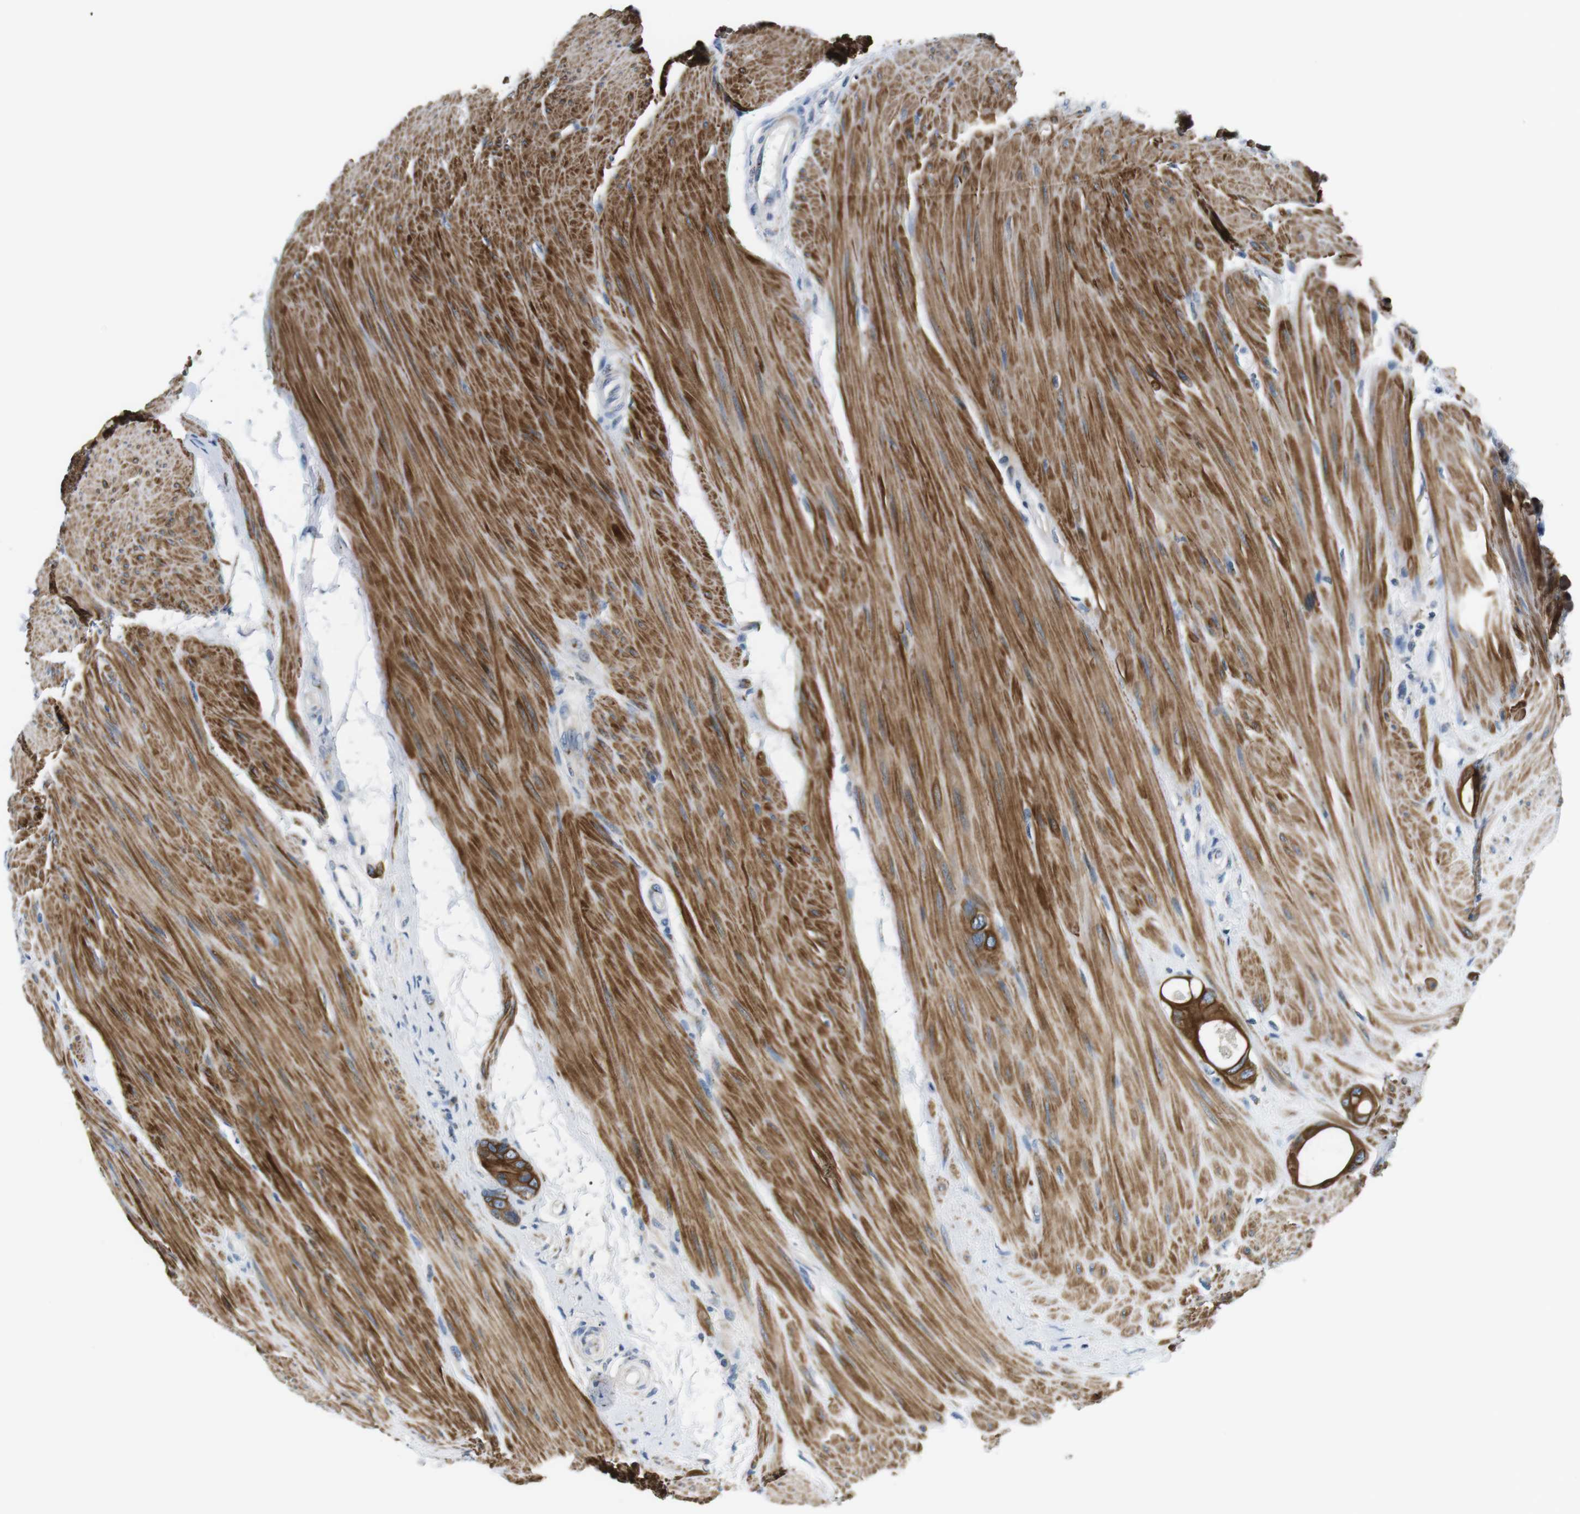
{"staining": {"intensity": "strong", "quantity": ">75%", "location": "cytoplasmic/membranous"}, "tissue": "colorectal cancer", "cell_type": "Tumor cells", "image_type": "cancer", "snomed": [{"axis": "morphology", "description": "Adenocarcinoma, NOS"}, {"axis": "topography", "description": "Rectum"}], "caption": "Tumor cells demonstrate strong cytoplasmic/membranous staining in approximately >75% of cells in colorectal adenocarcinoma.", "gene": "UNC5CL", "patient": {"sex": "male", "age": 51}}